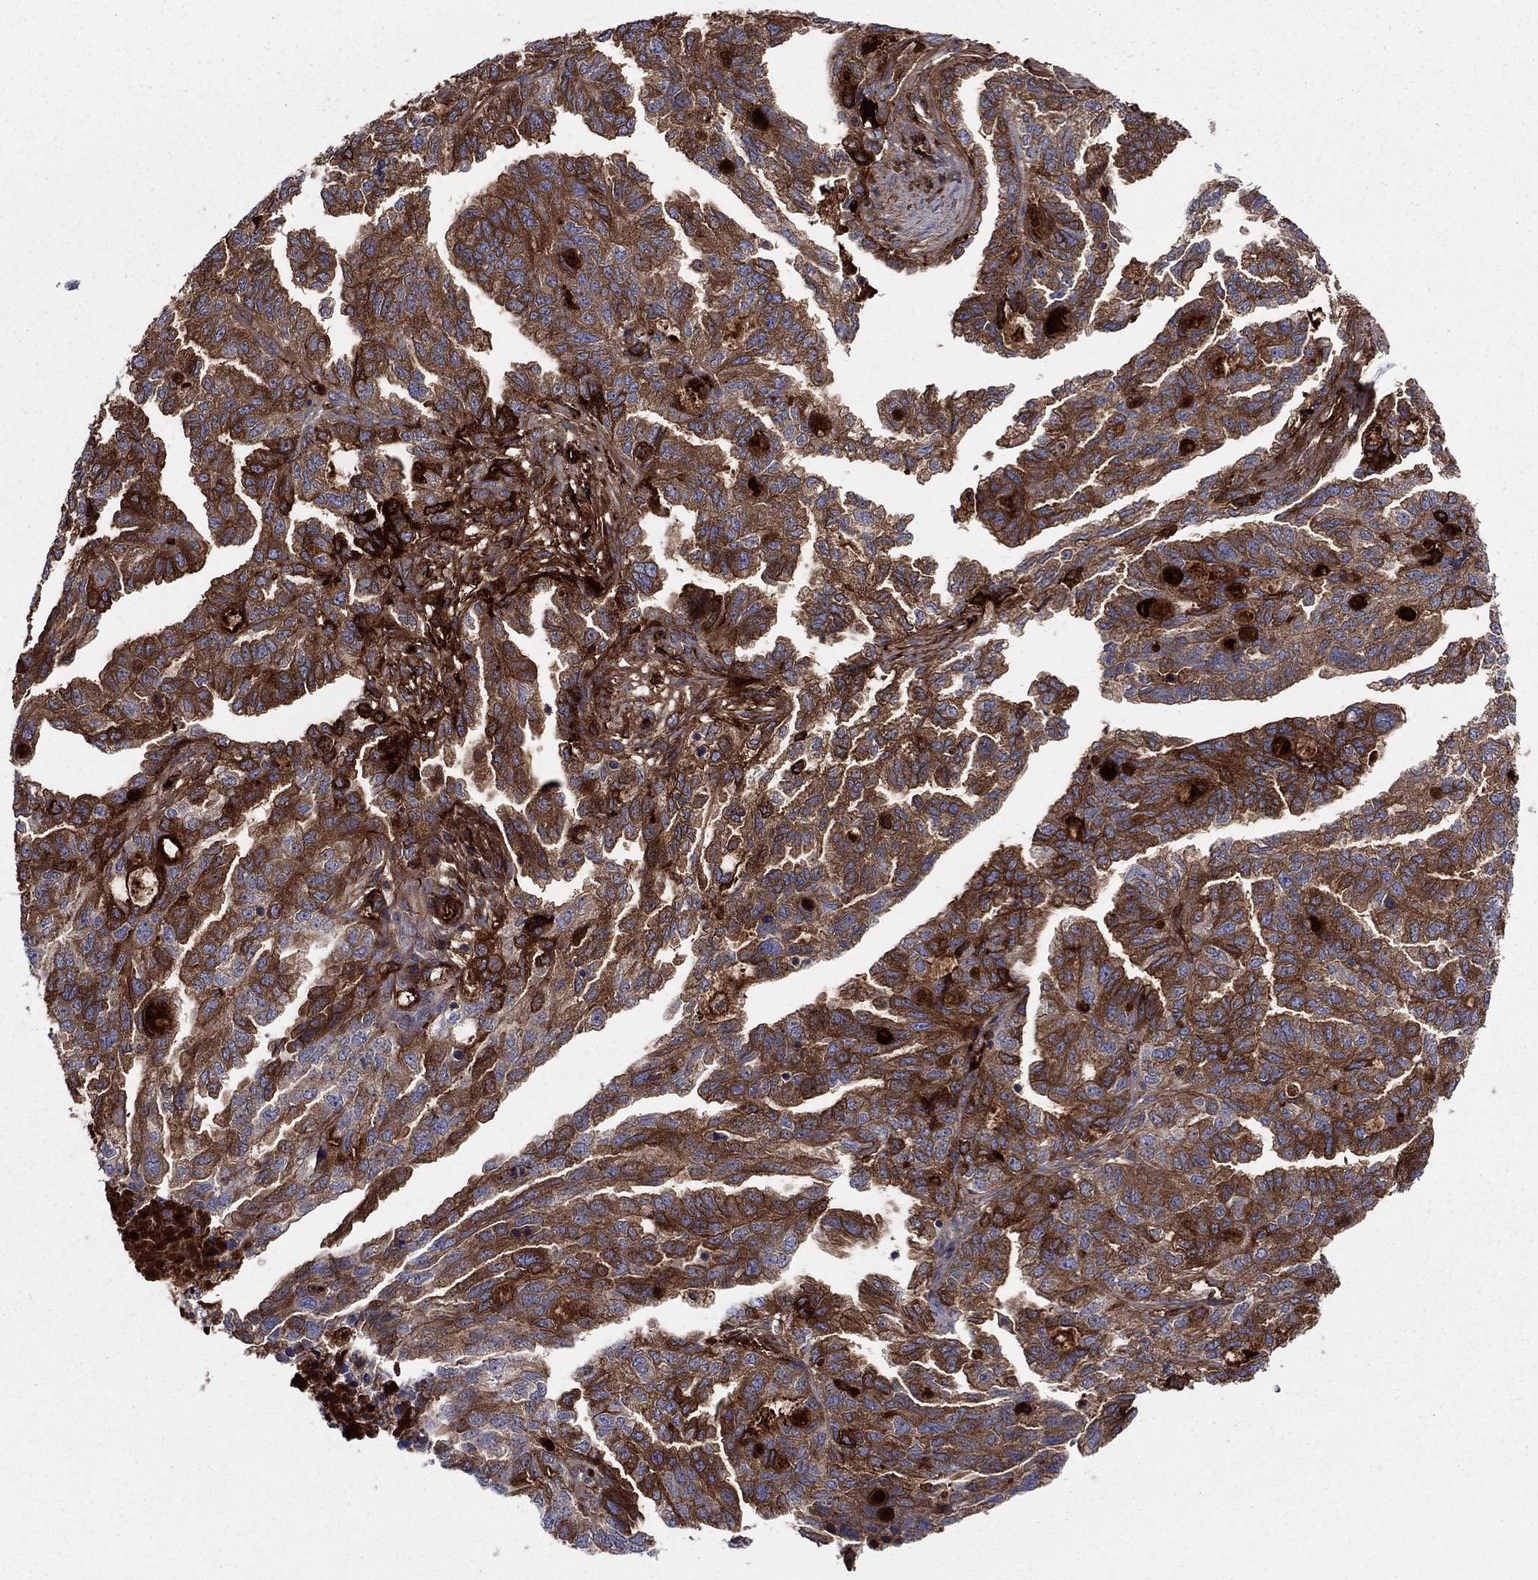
{"staining": {"intensity": "strong", "quantity": "25%-75%", "location": "cytoplasmic/membranous"}, "tissue": "ovarian cancer", "cell_type": "Tumor cells", "image_type": "cancer", "snomed": [{"axis": "morphology", "description": "Cystadenocarcinoma, serous, NOS"}, {"axis": "topography", "description": "Ovary"}], "caption": "Immunohistochemistry (IHC) image of neoplastic tissue: human serous cystadenocarcinoma (ovarian) stained using immunohistochemistry (IHC) displays high levels of strong protein expression localized specifically in the cytoplasmic/membranous of tumor cells, appearing as a cytoplasmic/membranous brown color.", "gene": "HPX", "patient": {"sex": "female", "age": 51}}